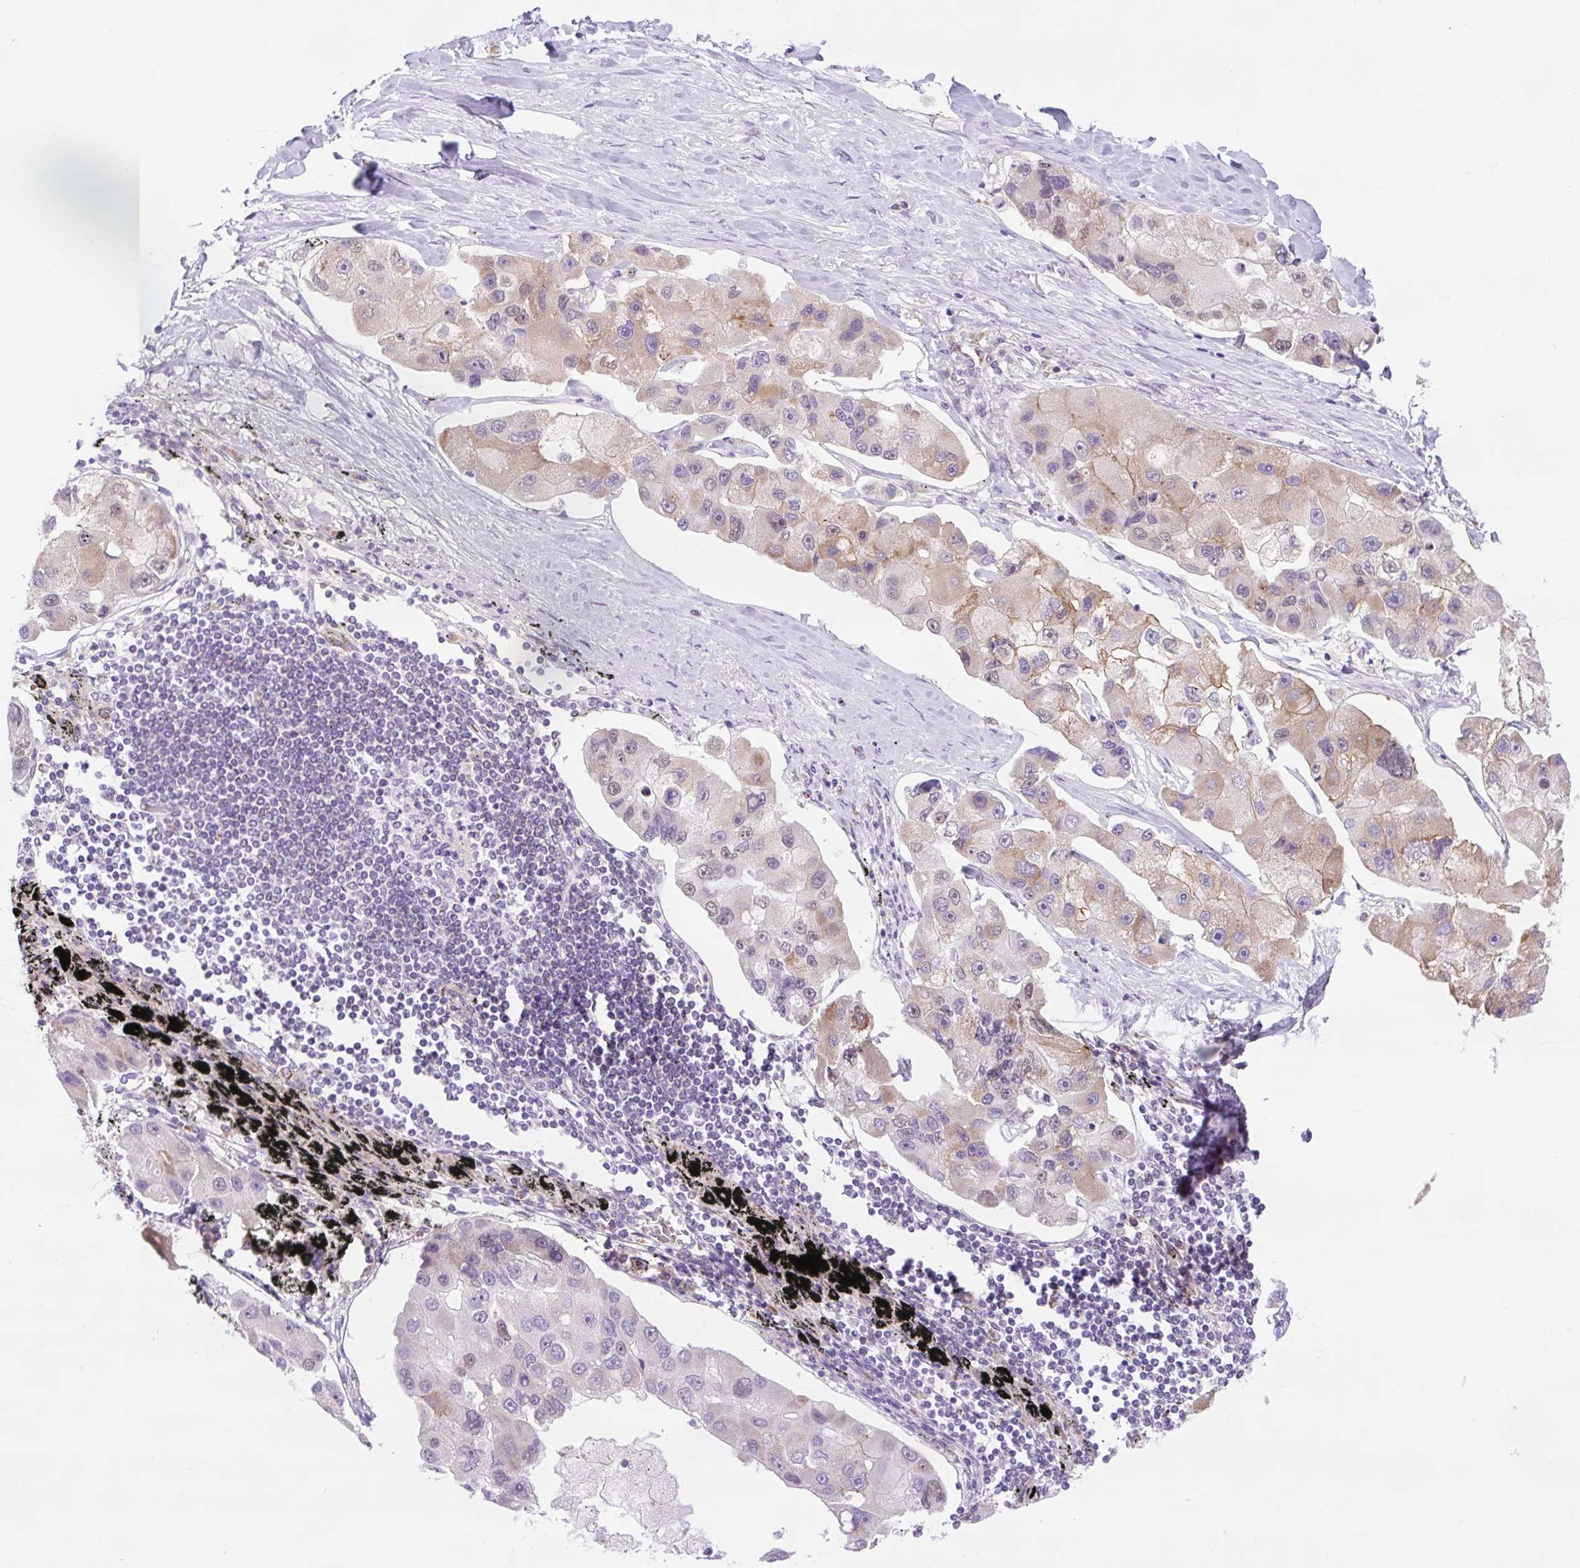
{"staining": {"intensity": "weak", "quantity": "25%-75%", "location": "cytoplasmic/membranous"}, "tissue": "lung cancer", "cell_type": "Tumor cells", "image_type": "cancer", "snomed": [{"axis": "morphology", "description": "Adenocarcinoma, NOS"}, {"axis": "topography", "description": "Lung"}], "caption": "An immunohistochemistry (IHC) histopathology image of neoplastic tissue is shown. Protein staining in brown shows weak cytoplasmic/membranous positivity in lung adenocarcinoma within tumor cells.", "gene": "SCO2", "patient": {"sex": "female", "age": 54}}